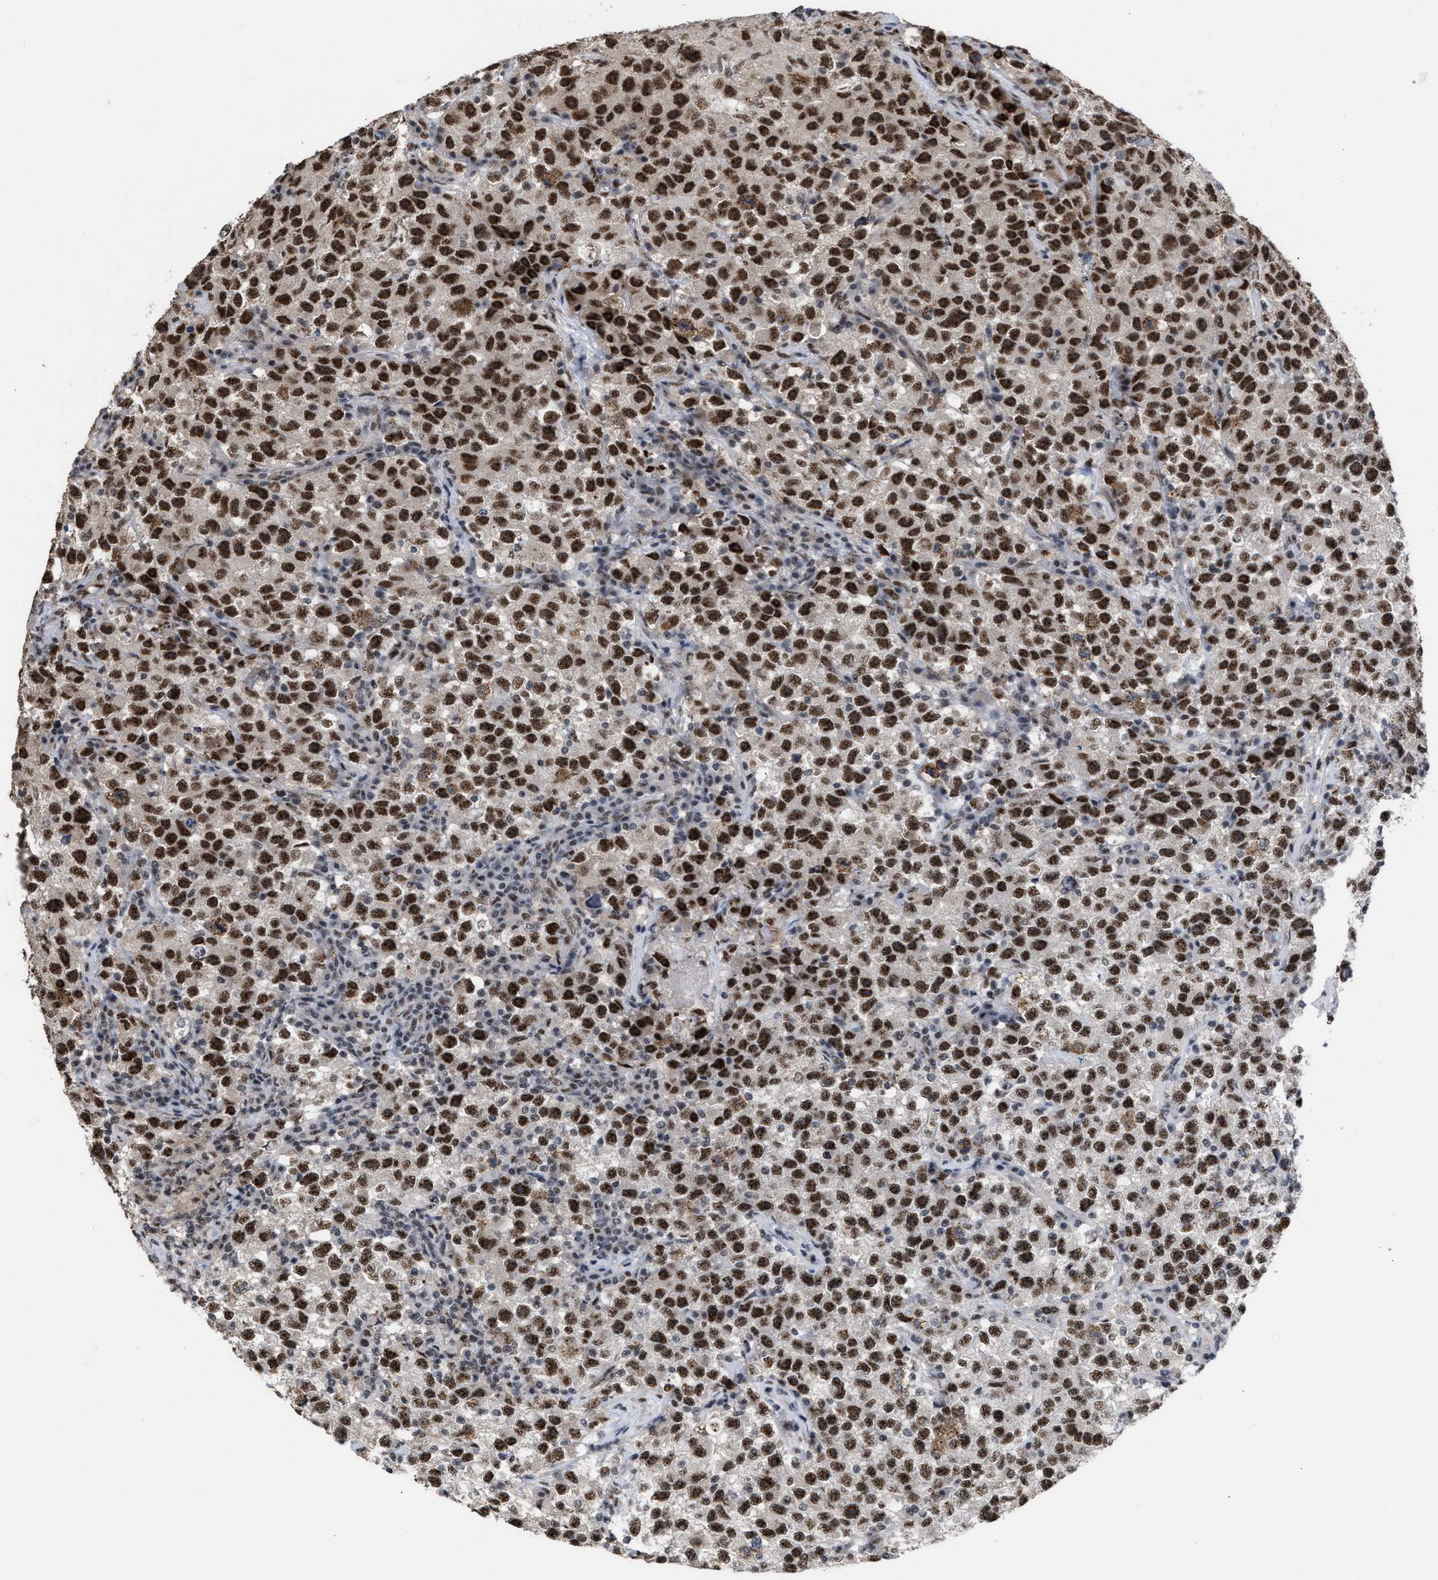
{"staining": {"intensity": "strong", "quantity": ">75%", "location": "nuclear"}, "tissue": "testis cancer", "cell_type": "Tumor cells", "image_type": "cancer", "snomed": [{"axis": "morphology", "description": "Seminoma, NOS"}, {"axis": "topography", "description": "Testis"}], "caption": "Immunohistochemical staining of human testis cancer displays high levels of strong nuclear protein positivity in approximately >75% of tumor cells.", "gene": "EIF4A3", "patient": {"sex": "male", "age": 22}}